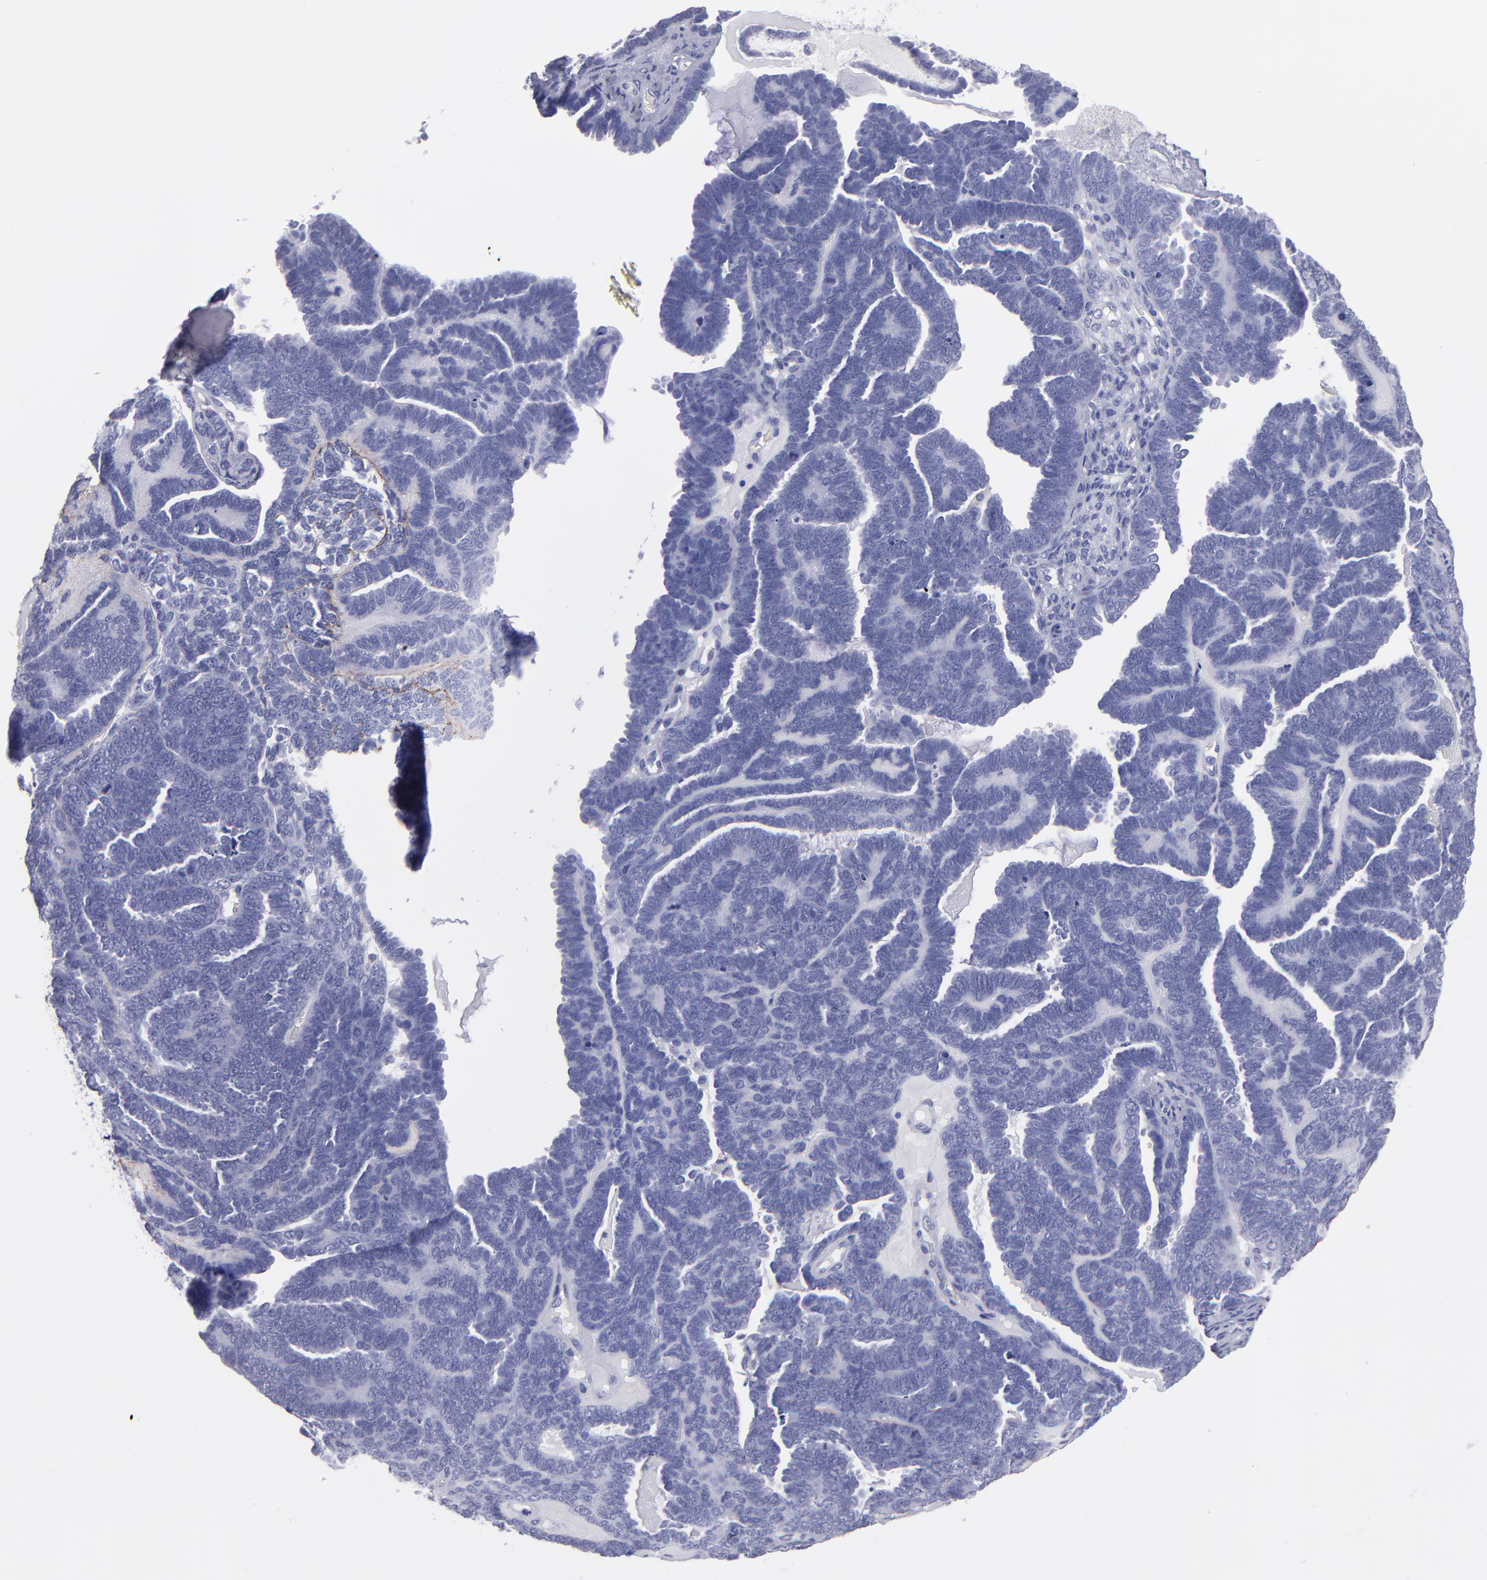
{"staining": {"intensity": "negative", "quantity": "none", "location": "none"}, "tissue": "endometrial cancer", "cell_type": "Tumor cells", "image_type": "cancer", "snomed": [{"axis": "morphology", "description": "Neoplasm, malignant, NOS"}, {"axis": "topography", "description": "Endometrium"}], "caption": "Human neoplasm (malignant) (endometrial) stained for a protein using IHC demonstrates no positivity in tumor cells.", "gene": "MB", "patient": {"sex": "female", "age": 74}}